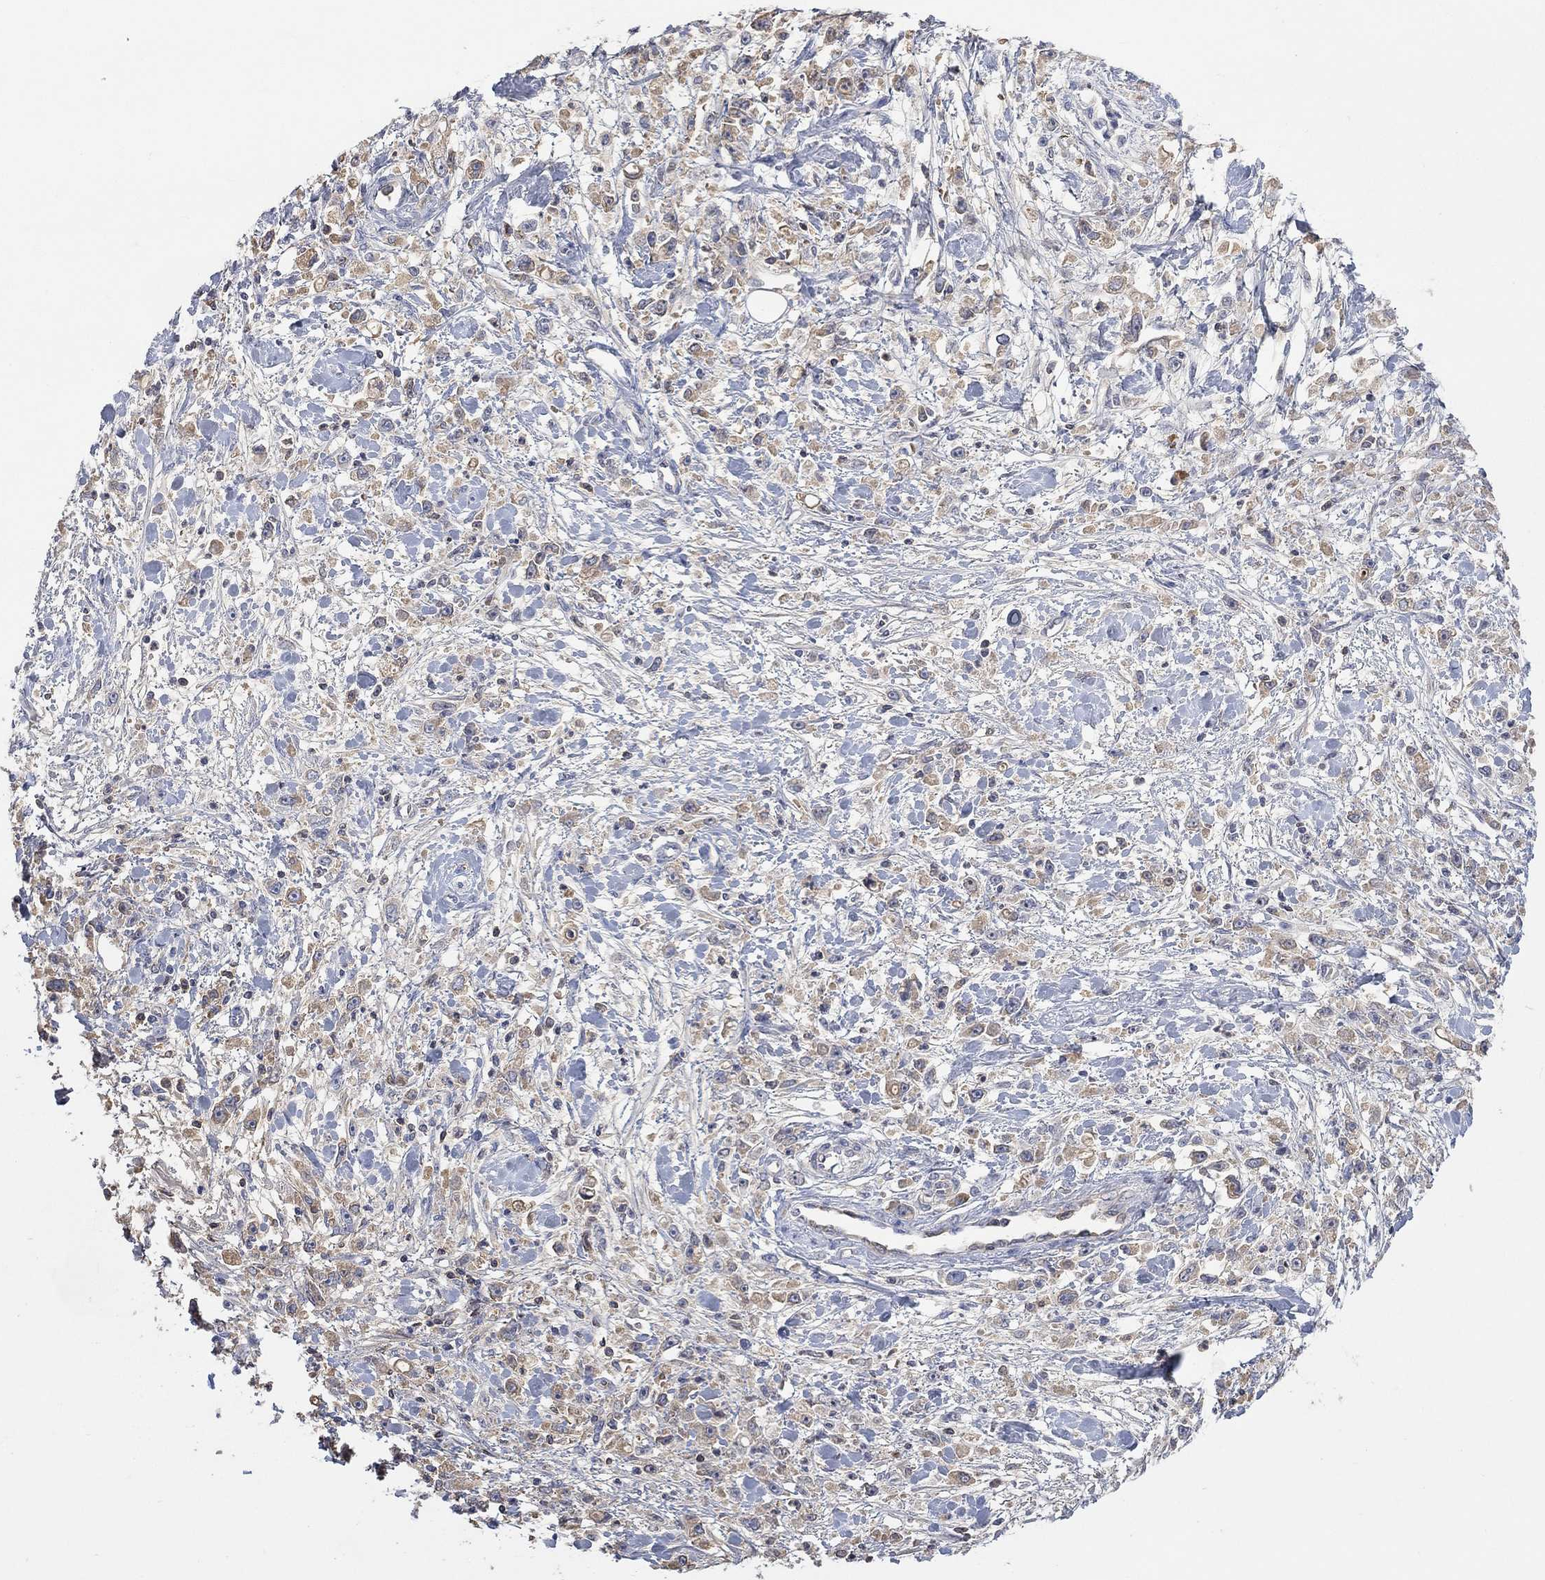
{"staining": {"intensity": "weak", "quantity": "<25%", "location": "cytoplasmic/membranous"}, "tissue": "stomach cancer", "cell_type": "Tumor cells", "image_type": "cancer", "snomed": [{"axis": "morphology", "description": "Adenocarcinoma, NOS"}, {"axis": "topography", "description": "Stomach"}], "caption": "Human adenocarcinoma (stomach) stained for a protein using immunohistochemistry (IHC) shows no expression in tumor cells.", "gene": "MSTN", "patient": {"sex": "female", "age": 59}}